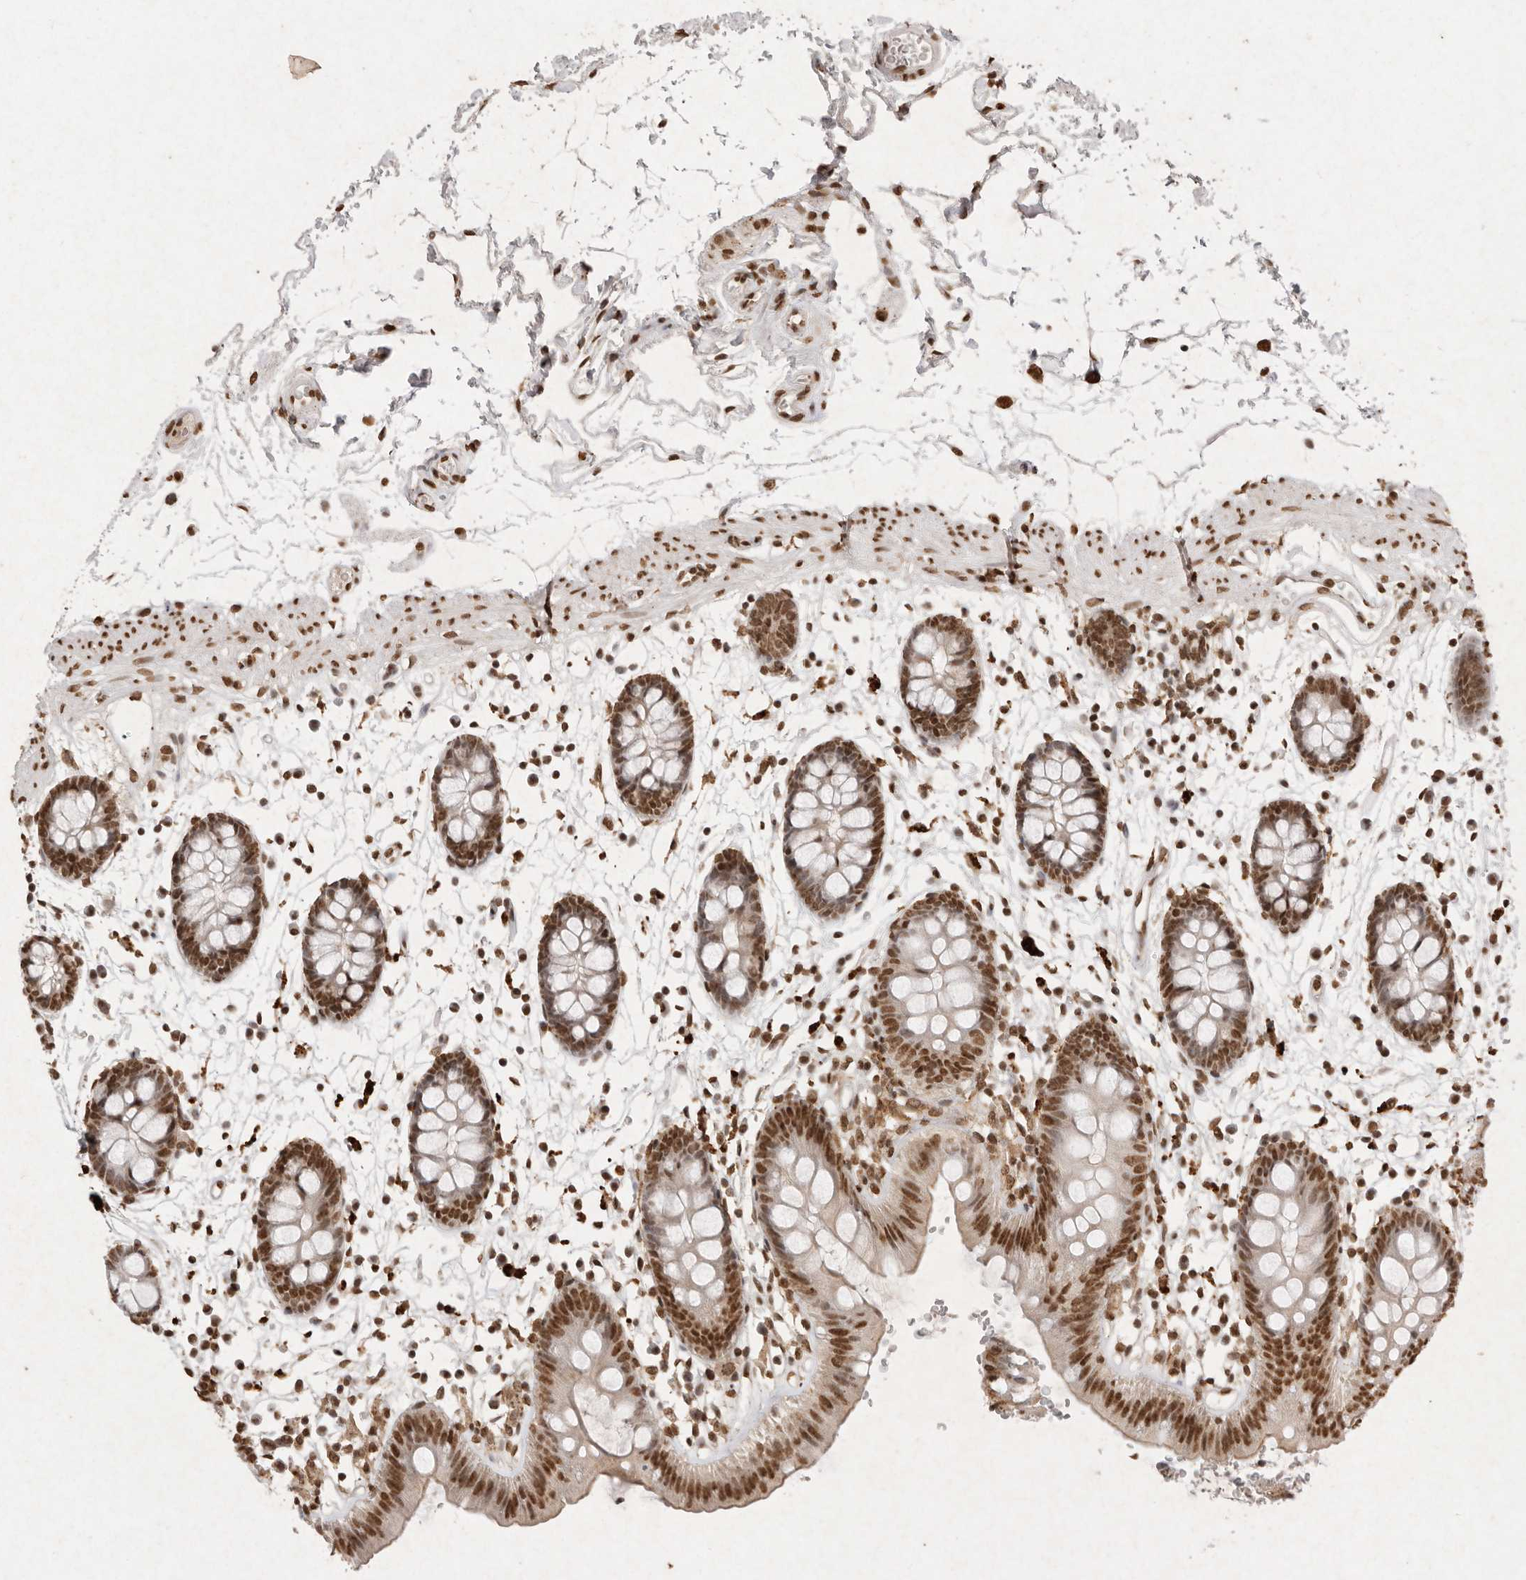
{"staining": {"intensity": "strong", "quantity": ">75%", "location": "nuclear"}, "tissue": "colon", "cell_type": "Endothelial cells", "image_type": "normal", "snomed": [{"axis": "morphology", "description": "Normal tissue, NOS"}, {"axis": "topography", "description": "Colon"}], "caption": "This is an image of immunohistochemistry staining of normal colon, which shows strong positivity in the nuclear of endothelial cells.", "gene": "NKX3", "patient": {"sex": "male", "age": 56}}